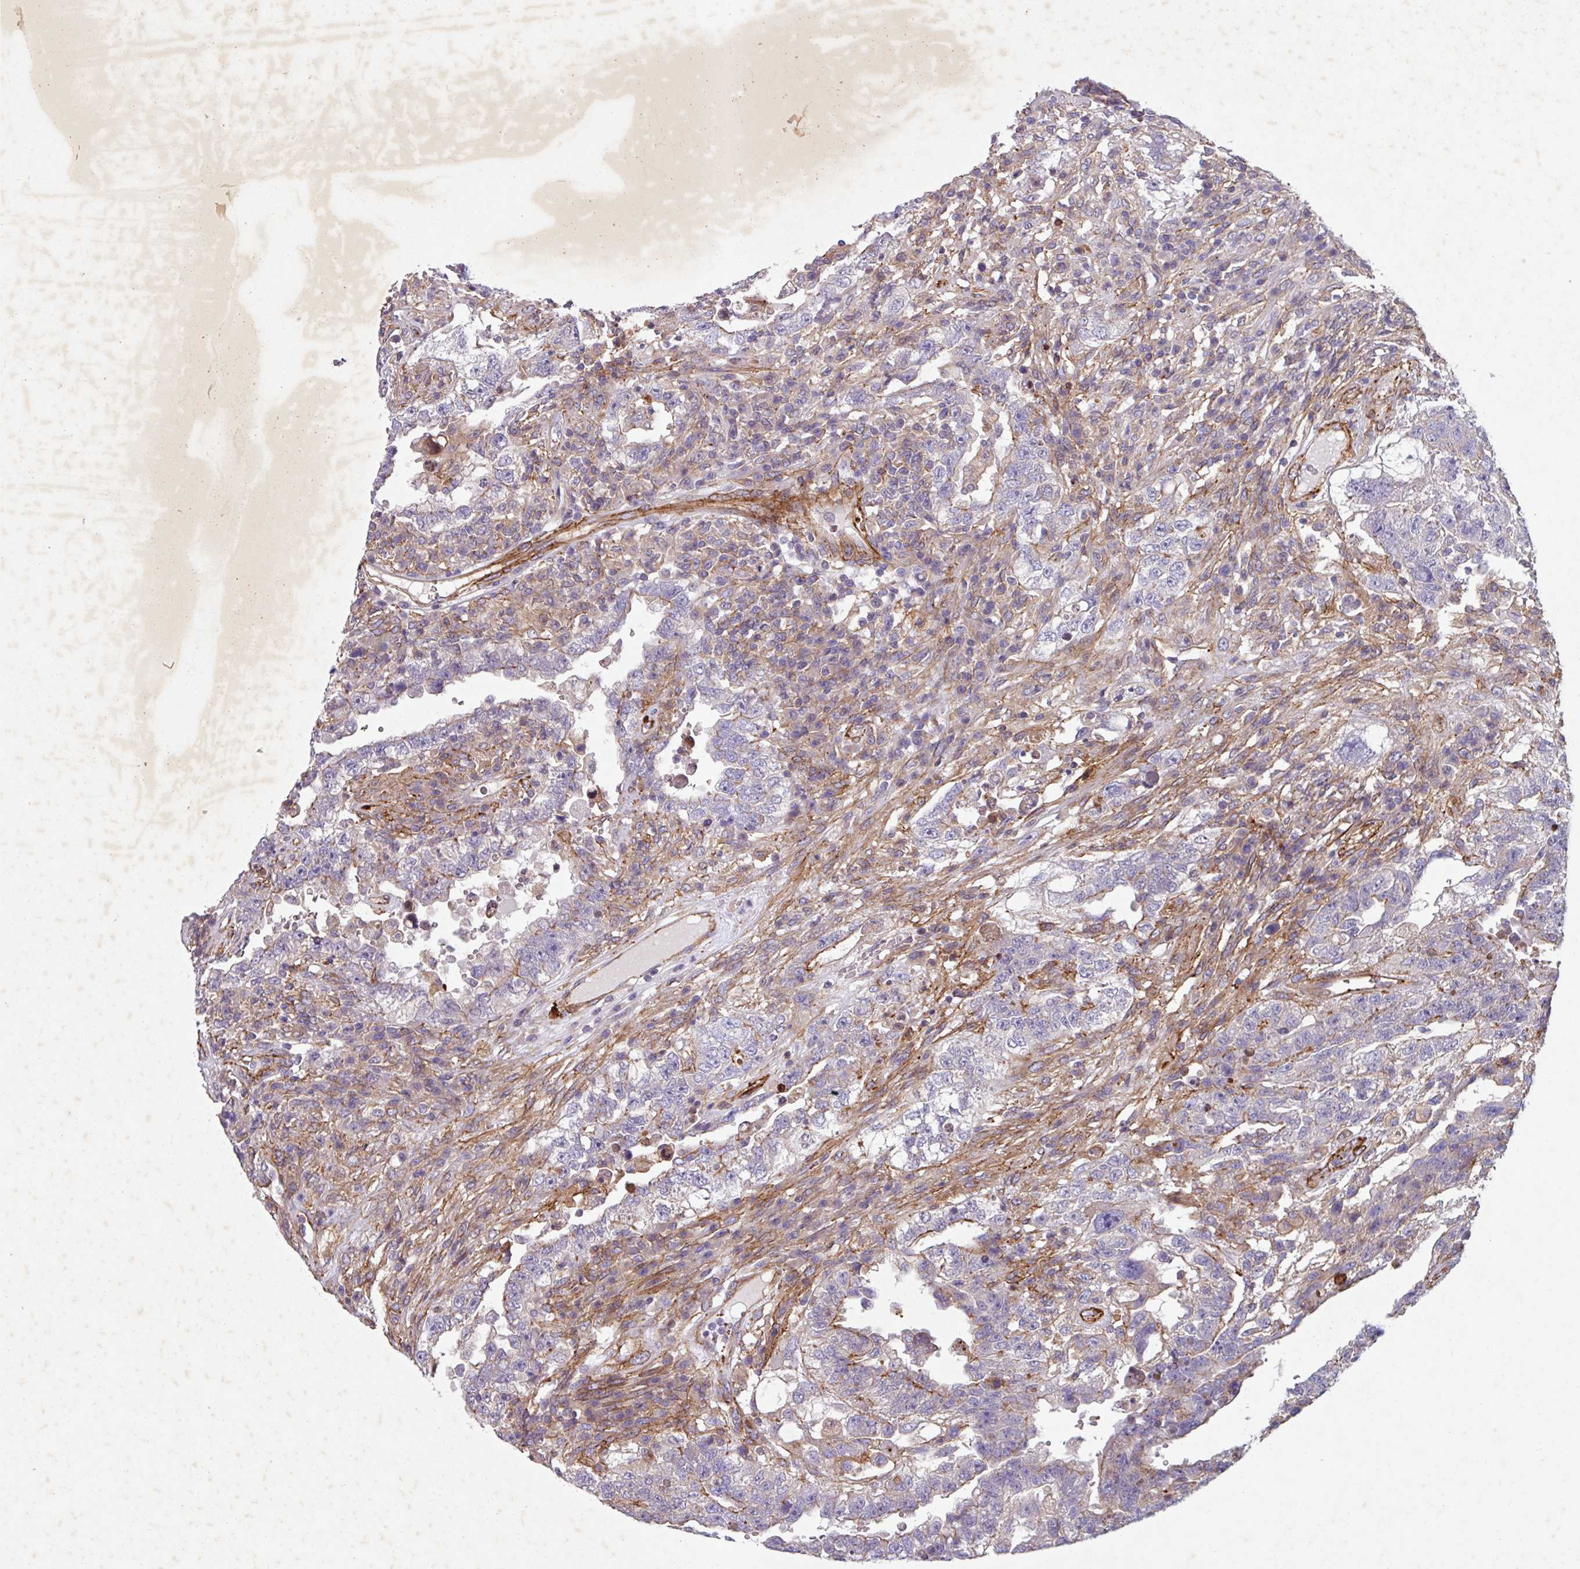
{"staining": {"intensity": "weak", "quantity": "<25%", "location": "cytoplasmic/membranous"}, "tissue": "testis cancer", "cell_type": "Tumor cells", "image_type": "cancer", "snomed": [{"axis": "morphology", "description": "Carcinoma, Embryonal, NOS"}, {"axis": "topography", "description": "Testis"}], "caption": "Tumor cells are negative for brown protein staining in testis cancer.", "gene": "ATP2C2", "patient": {"sex": "male", "age": 26}}